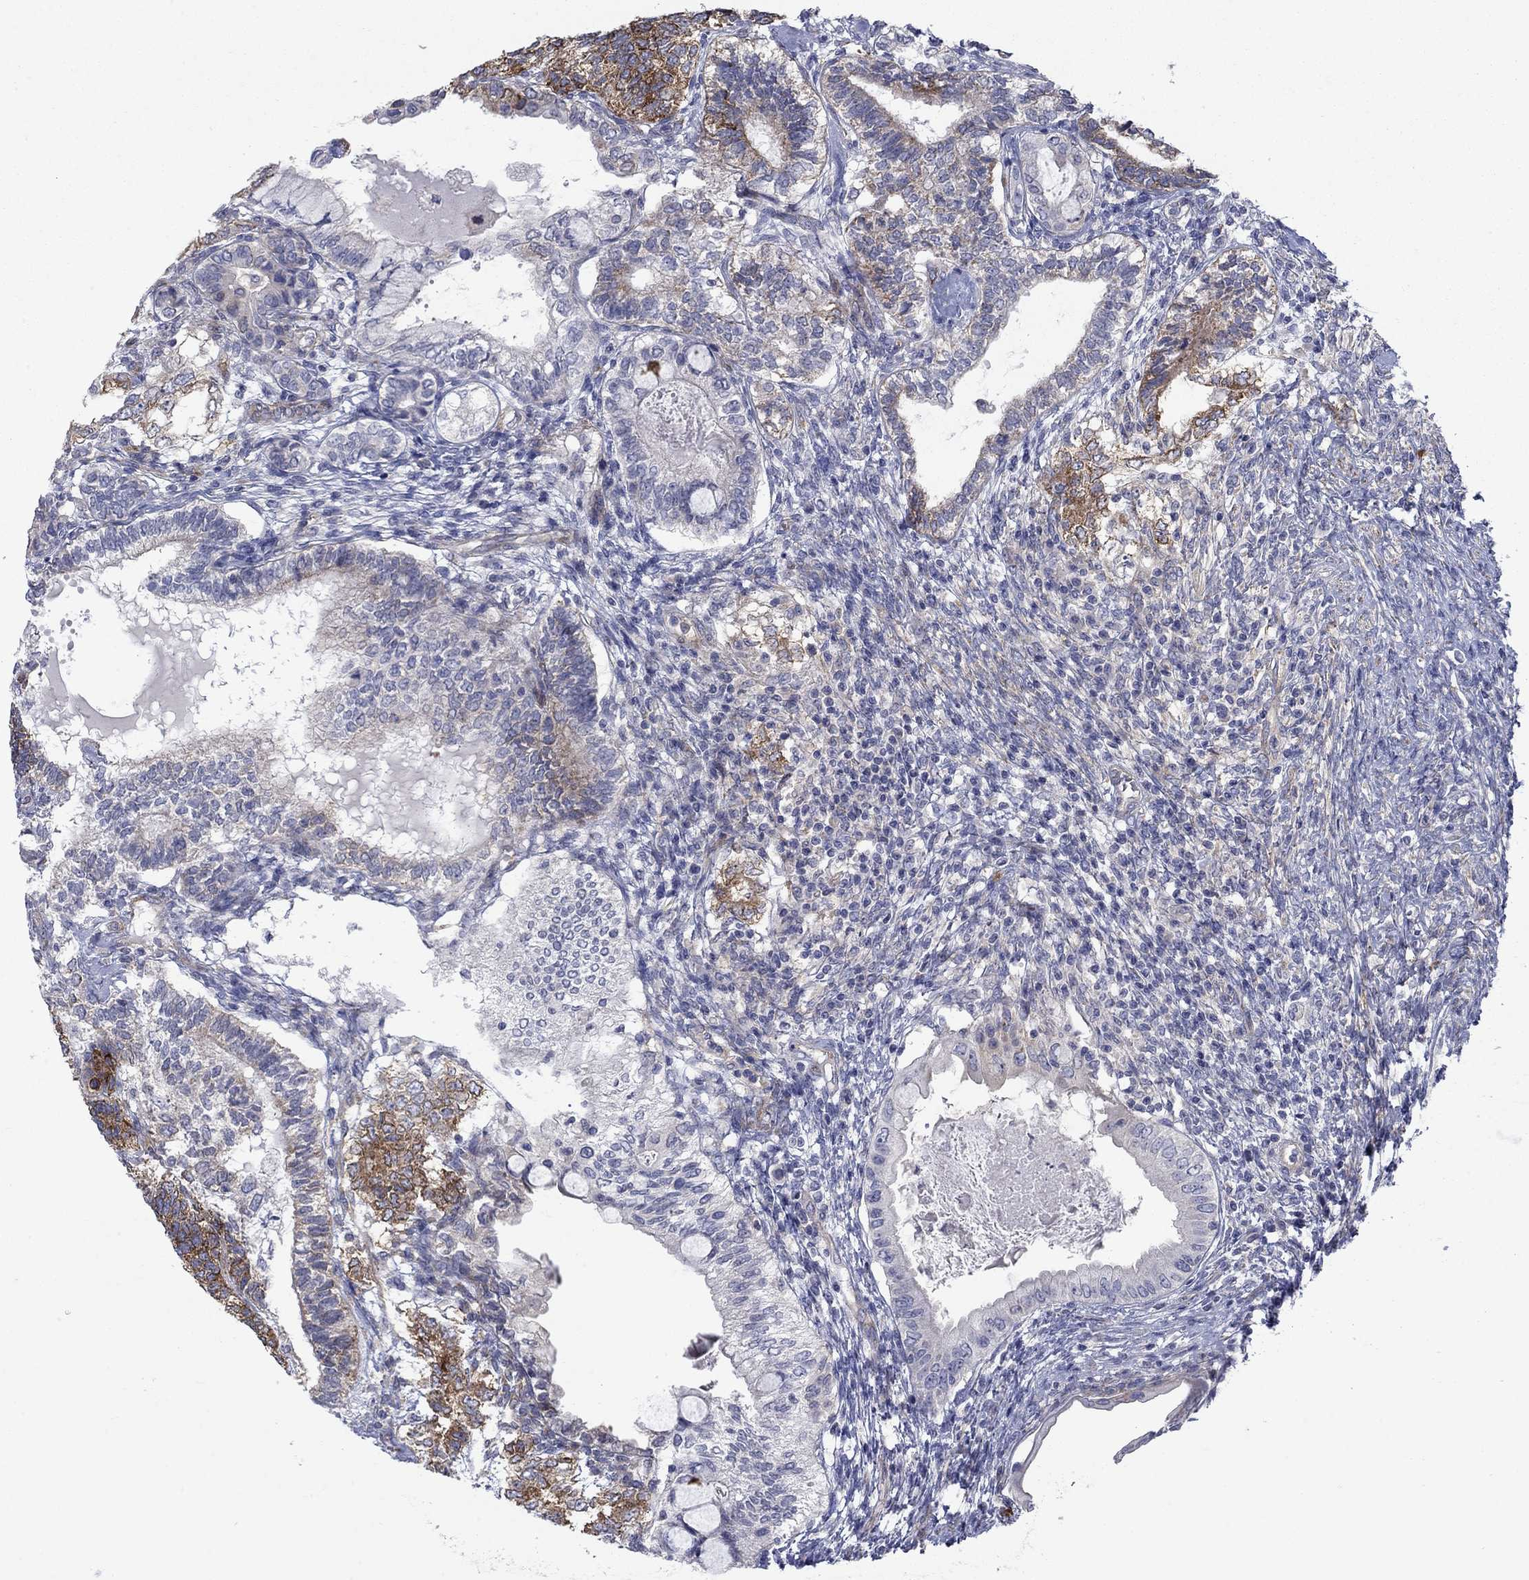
{"staining": {"intensity": "strong", "quantity": "25%-75%", "location": "cytoplasmic/membranous"}, "tissue": "testis cancer", "cell_type": "Tumor cells", "image_type": "cancer", "snomed": [{"axis": "morphology", "description": "Seminoma, NOS"}, {"axis": "morphology", "description": "Carcinoma, Embryonal, NOS"}, {"axis": "topography", "description": "Testis"}], "caption": "Testis cancer (embryonal carcinoma) tissue reveals strong cytoplasmic/membranous staining in approximately 25%-75% of tumor cells (brown staining indicates protein expression, while blue staining denotes nuclei).", "gene": "FXR1", "patient": {"sex": "male", "age": 41}}